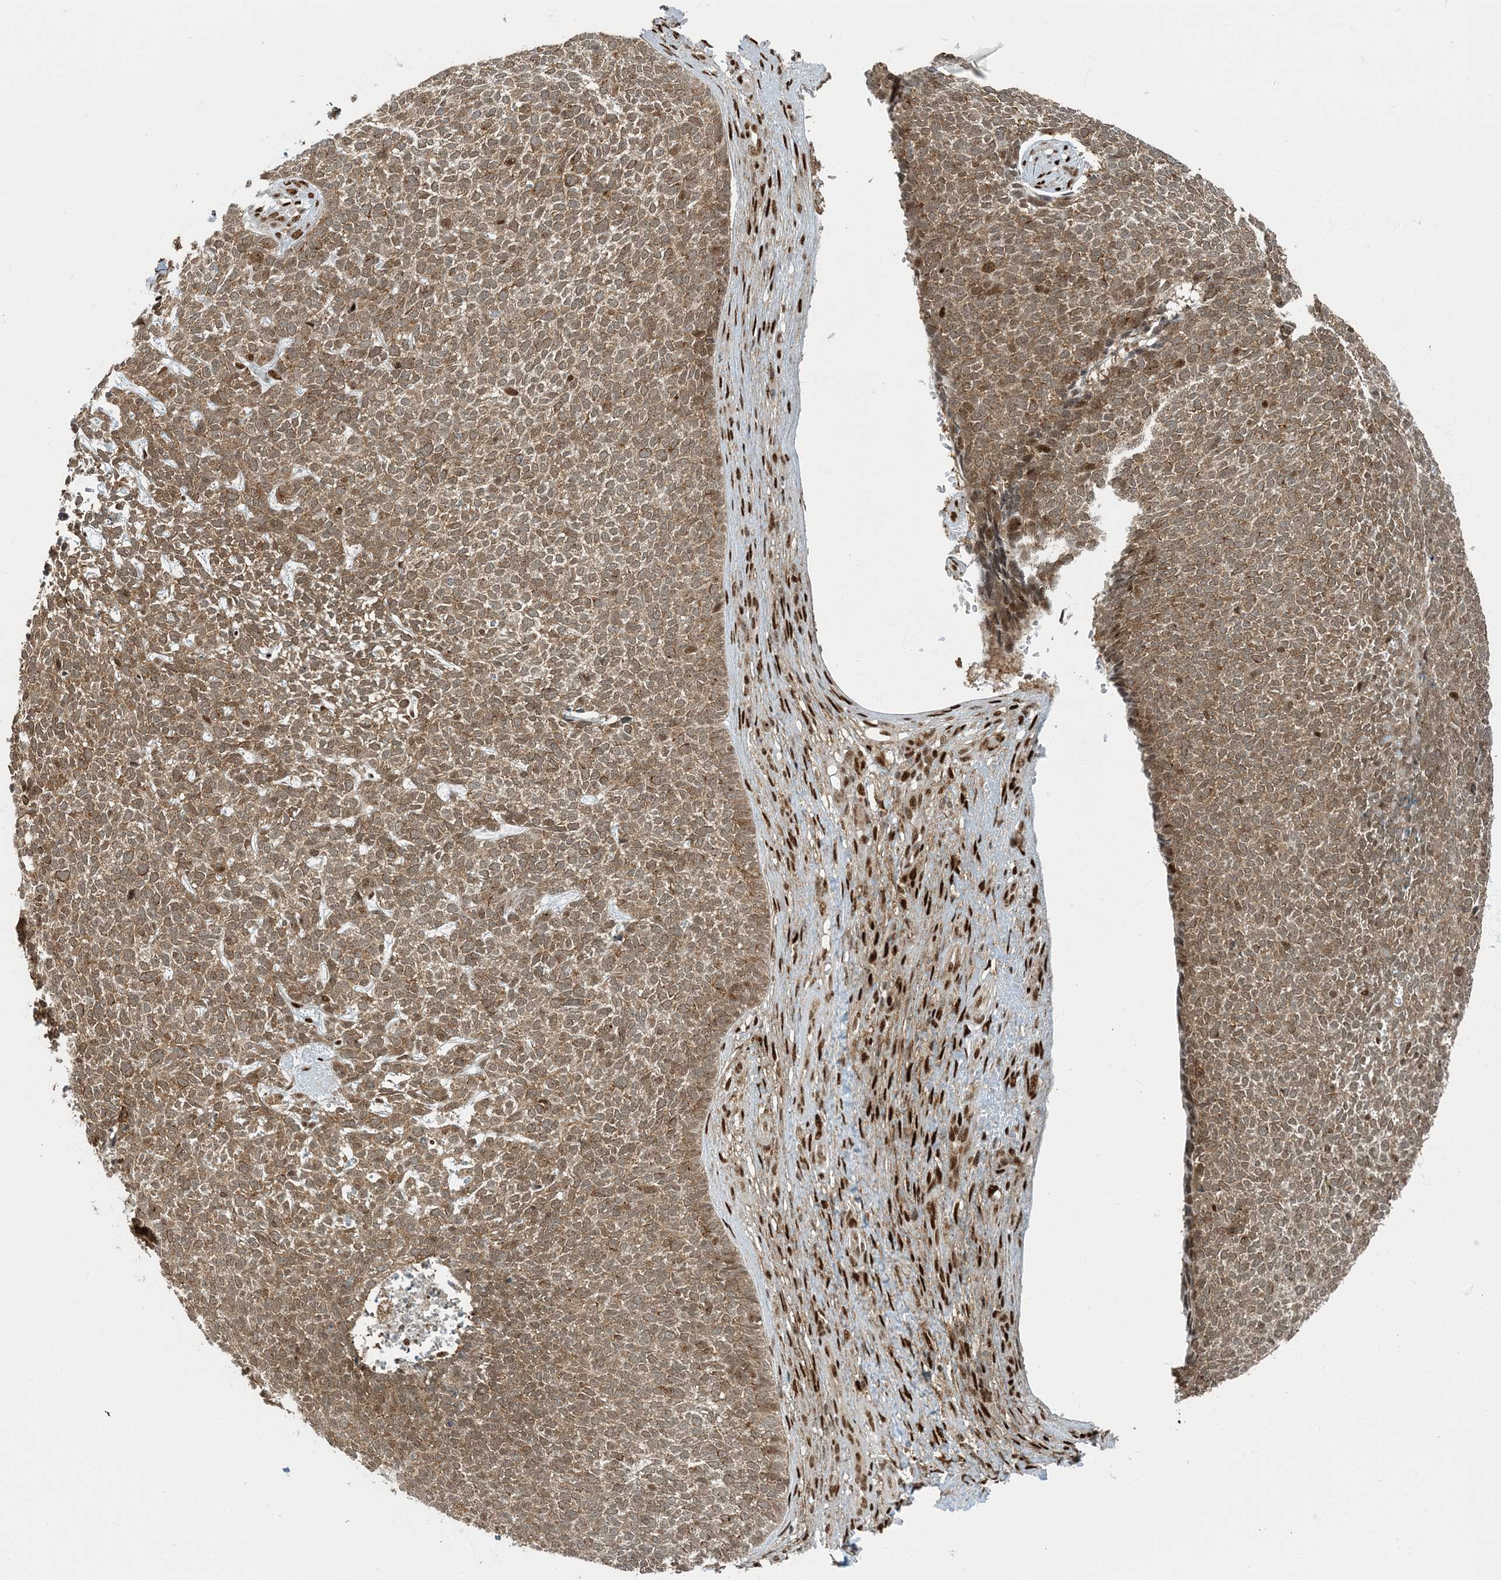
{"staining": {"intensity": "moderate", "quantity": ">75%", "location": "cytoplasmic/membranous"}, "tissue": "skin cancer", "cell_type": "Tumor cells", "image_type": "cancer", "snomed": [{"axis": "morphology", "description": "Basal cell carcinoma"}, {"axis": "topography", "description": "Skin"}], "caption": "Human skin cancer stained for a protein (brown) shows moderate cytoplasmic/membranous positive expression in about >75% of tumor cells.", "gene": "MBD1", "patient": {"sex": "female", "age": 84}}